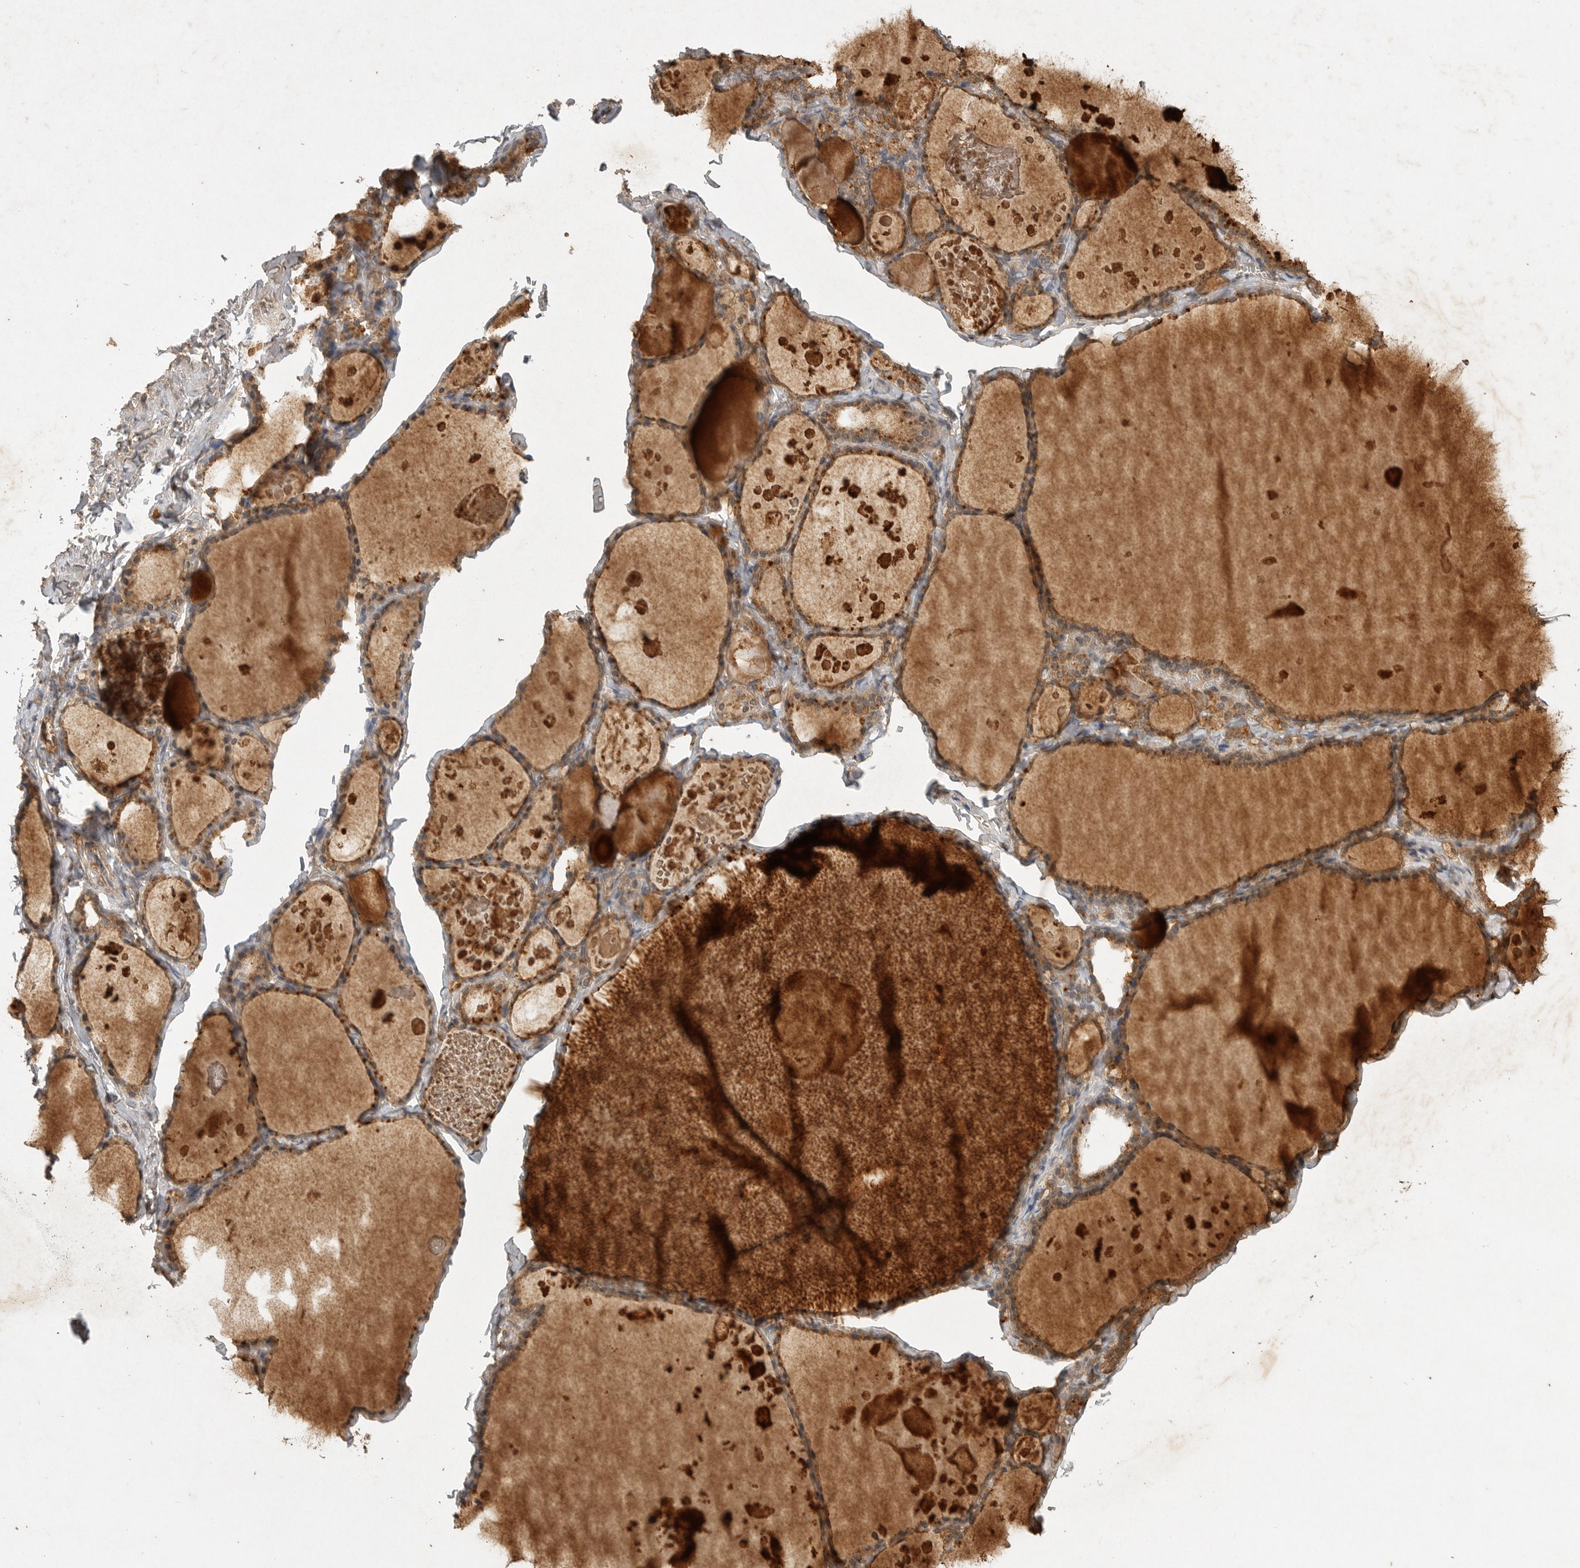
{"staining": {"intensity": "moderate", "quantity": "25%-75%", "location": "cytoplasmic/membranous"}, "tissue": "thyroid gland", "cell_type": "Glandular cells", "image_type": "normal", "snomed": [{"axis": "morphology", "description": "Normal tissue, NOS"}, {"axis": "topography", "description": "Thyroid gland"}], "caption": "IHC staining of benign thyroid gland, which demonstrates medium levels of moderate cytoplasmic/membranous staining in approximately 25%-75% of glandular cells indicating moderate cytoplasmic/membranous protein positivity. The staining was performed using DAB (3,3'-diaminobenzidine) (brown) for protein detection and nuclei were counterstained in hematoxylin (blue).", "gene": "ICOSLG", "patient": {"sex": "male", "age": 56}}